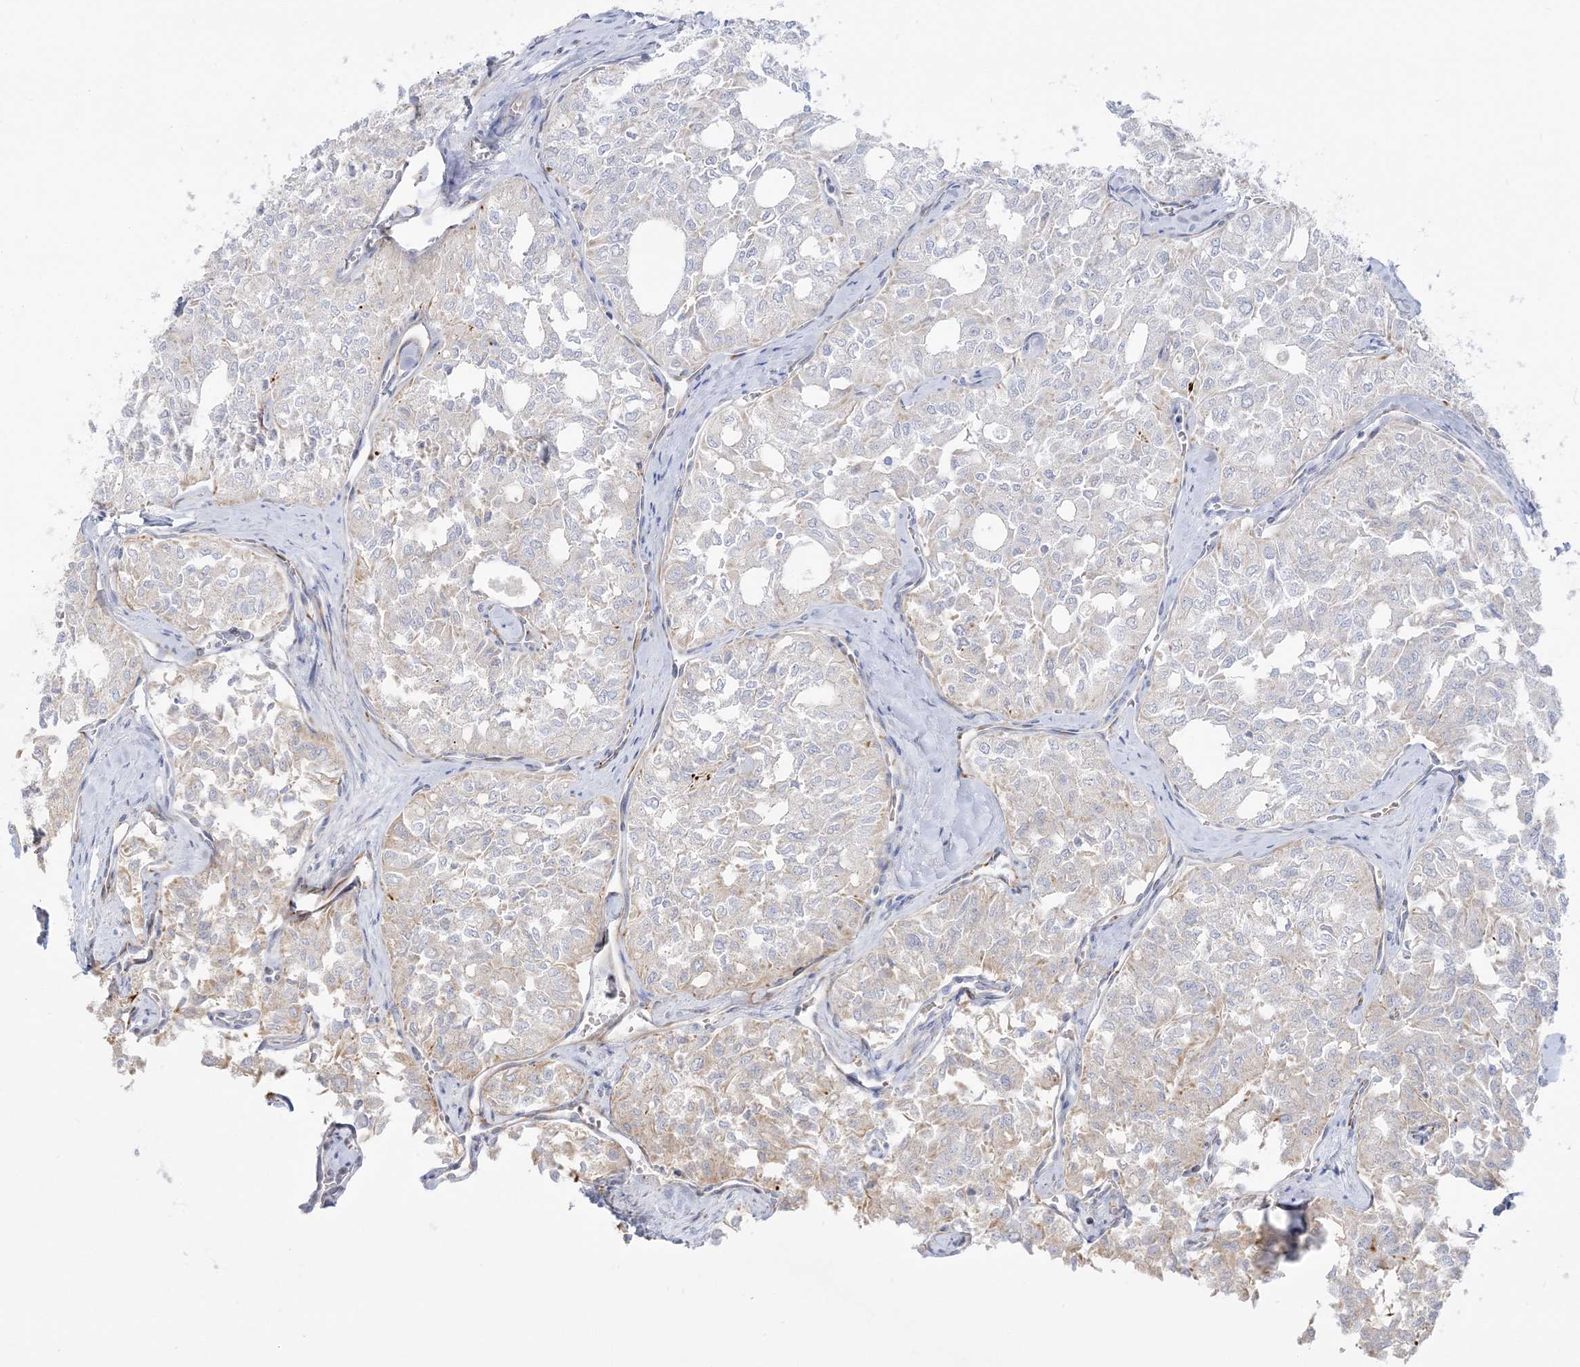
{"staining": {"intensity": "negative", "quantity": "none", "location": "none"}, "tissue": "thyroid cancer", "cell_type": "Tumor cells", "image_type": "cancer", "snomed": [{"axis": "morphology", "description": "Follicular adenoma carcinoma, NOS"}, {"axis": "topography", "description": "Thyroid gland"}], "caption": "Immunohistochemical staining of thyroid cancer reveals no significant staining in tumor cells.", "gene": "GPAT2", "patient": {"sex": "male", "age": 75}}